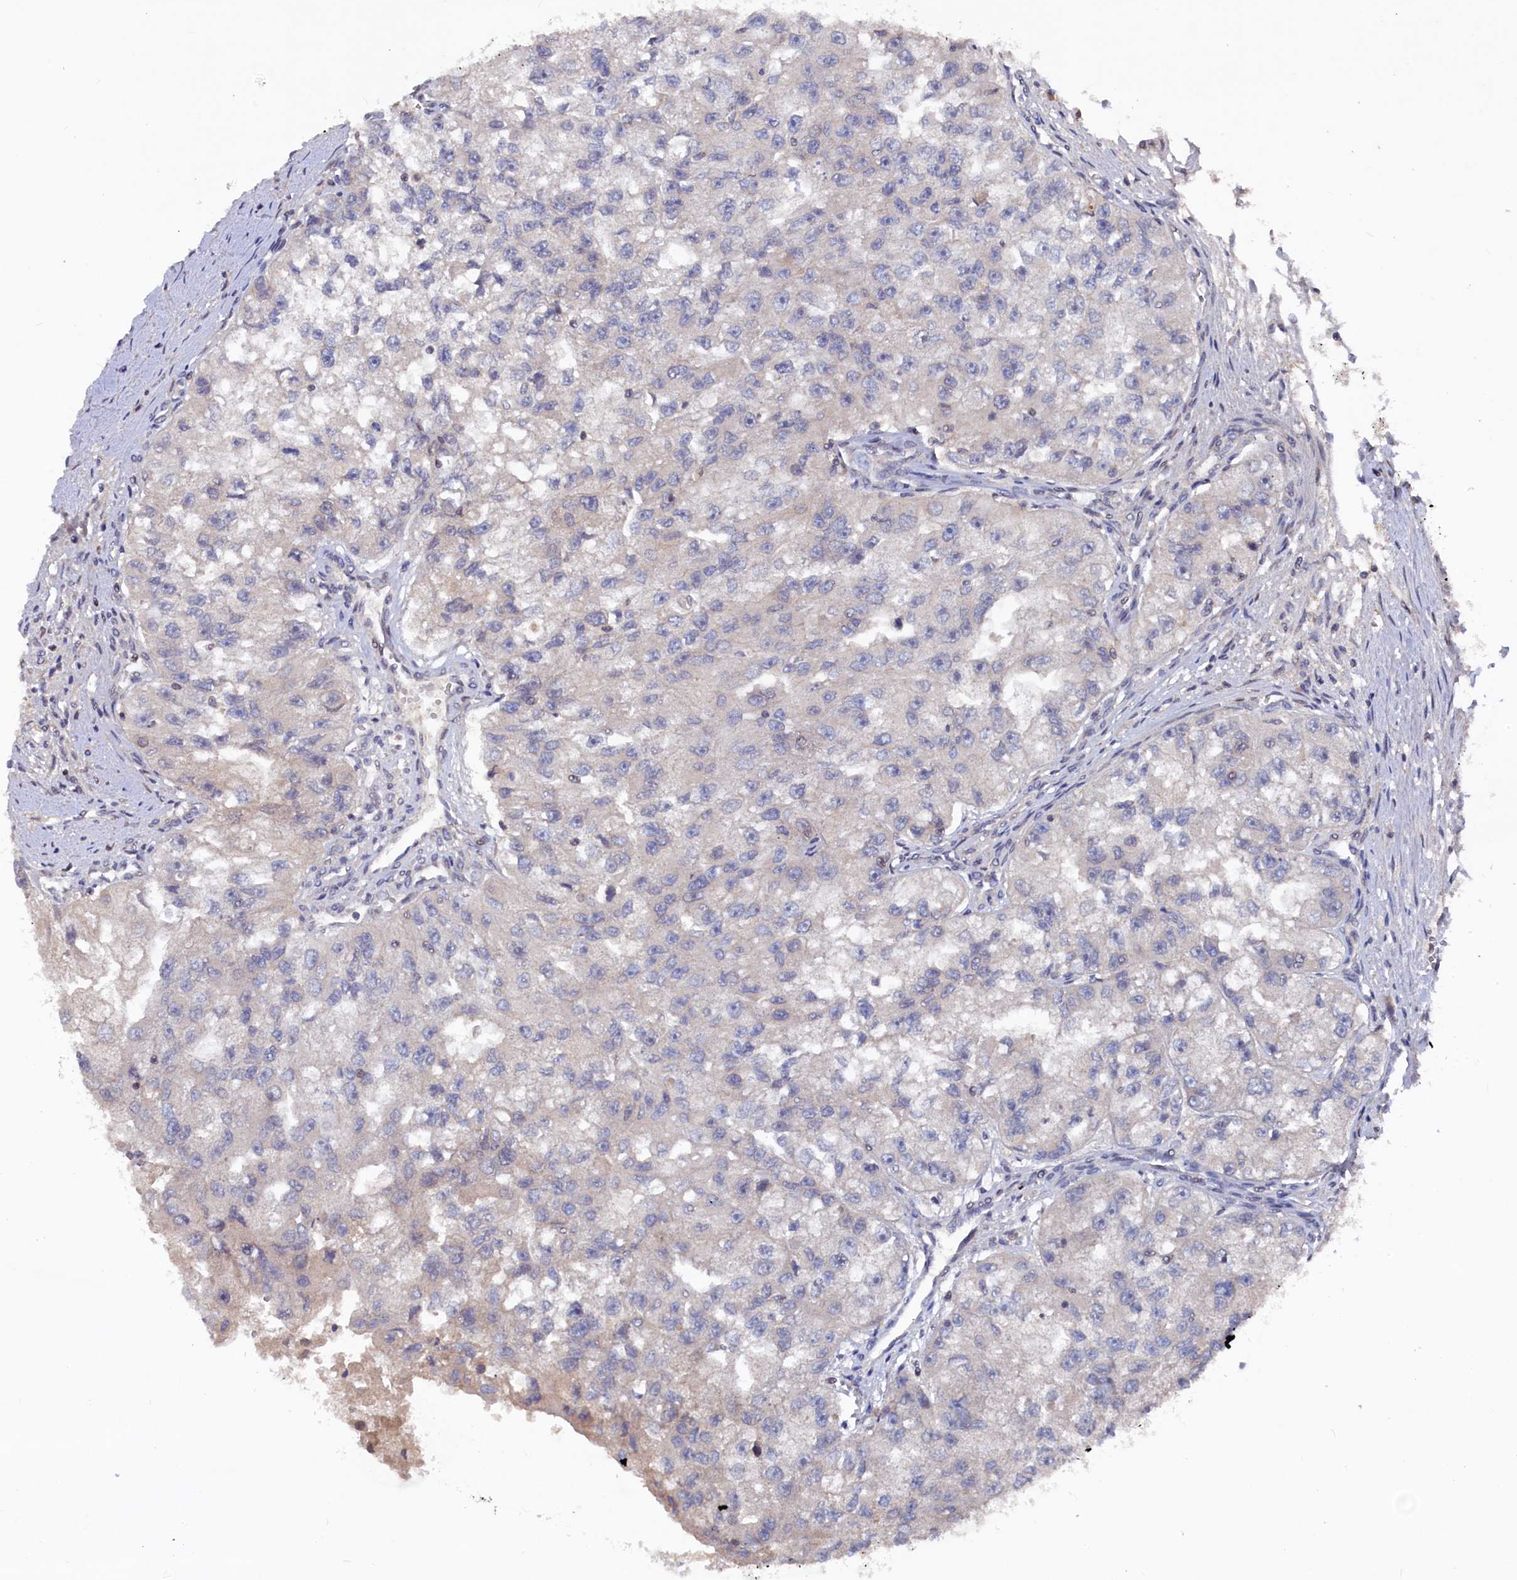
{"staining": {"intensity": "negative", "quantity": "none", "location": "none"}, "tissue": "renal cancer", "cell_type": "Tumor cells", "image_type": "cancer", "snomed": [{"axis": "morphology", "description": "Adenocarcinoma, NOS"}, {"axis": "topography", "description": "Kidney"}], "caption": "High power microscopy micrograph of an immunohistochemistry (IHC) image of renal cancer (adenocarcinoma), revealing no significant positivity in tumor cells.", "gene": "TMC5", "patient": {"sex": "male", "age": 63}}